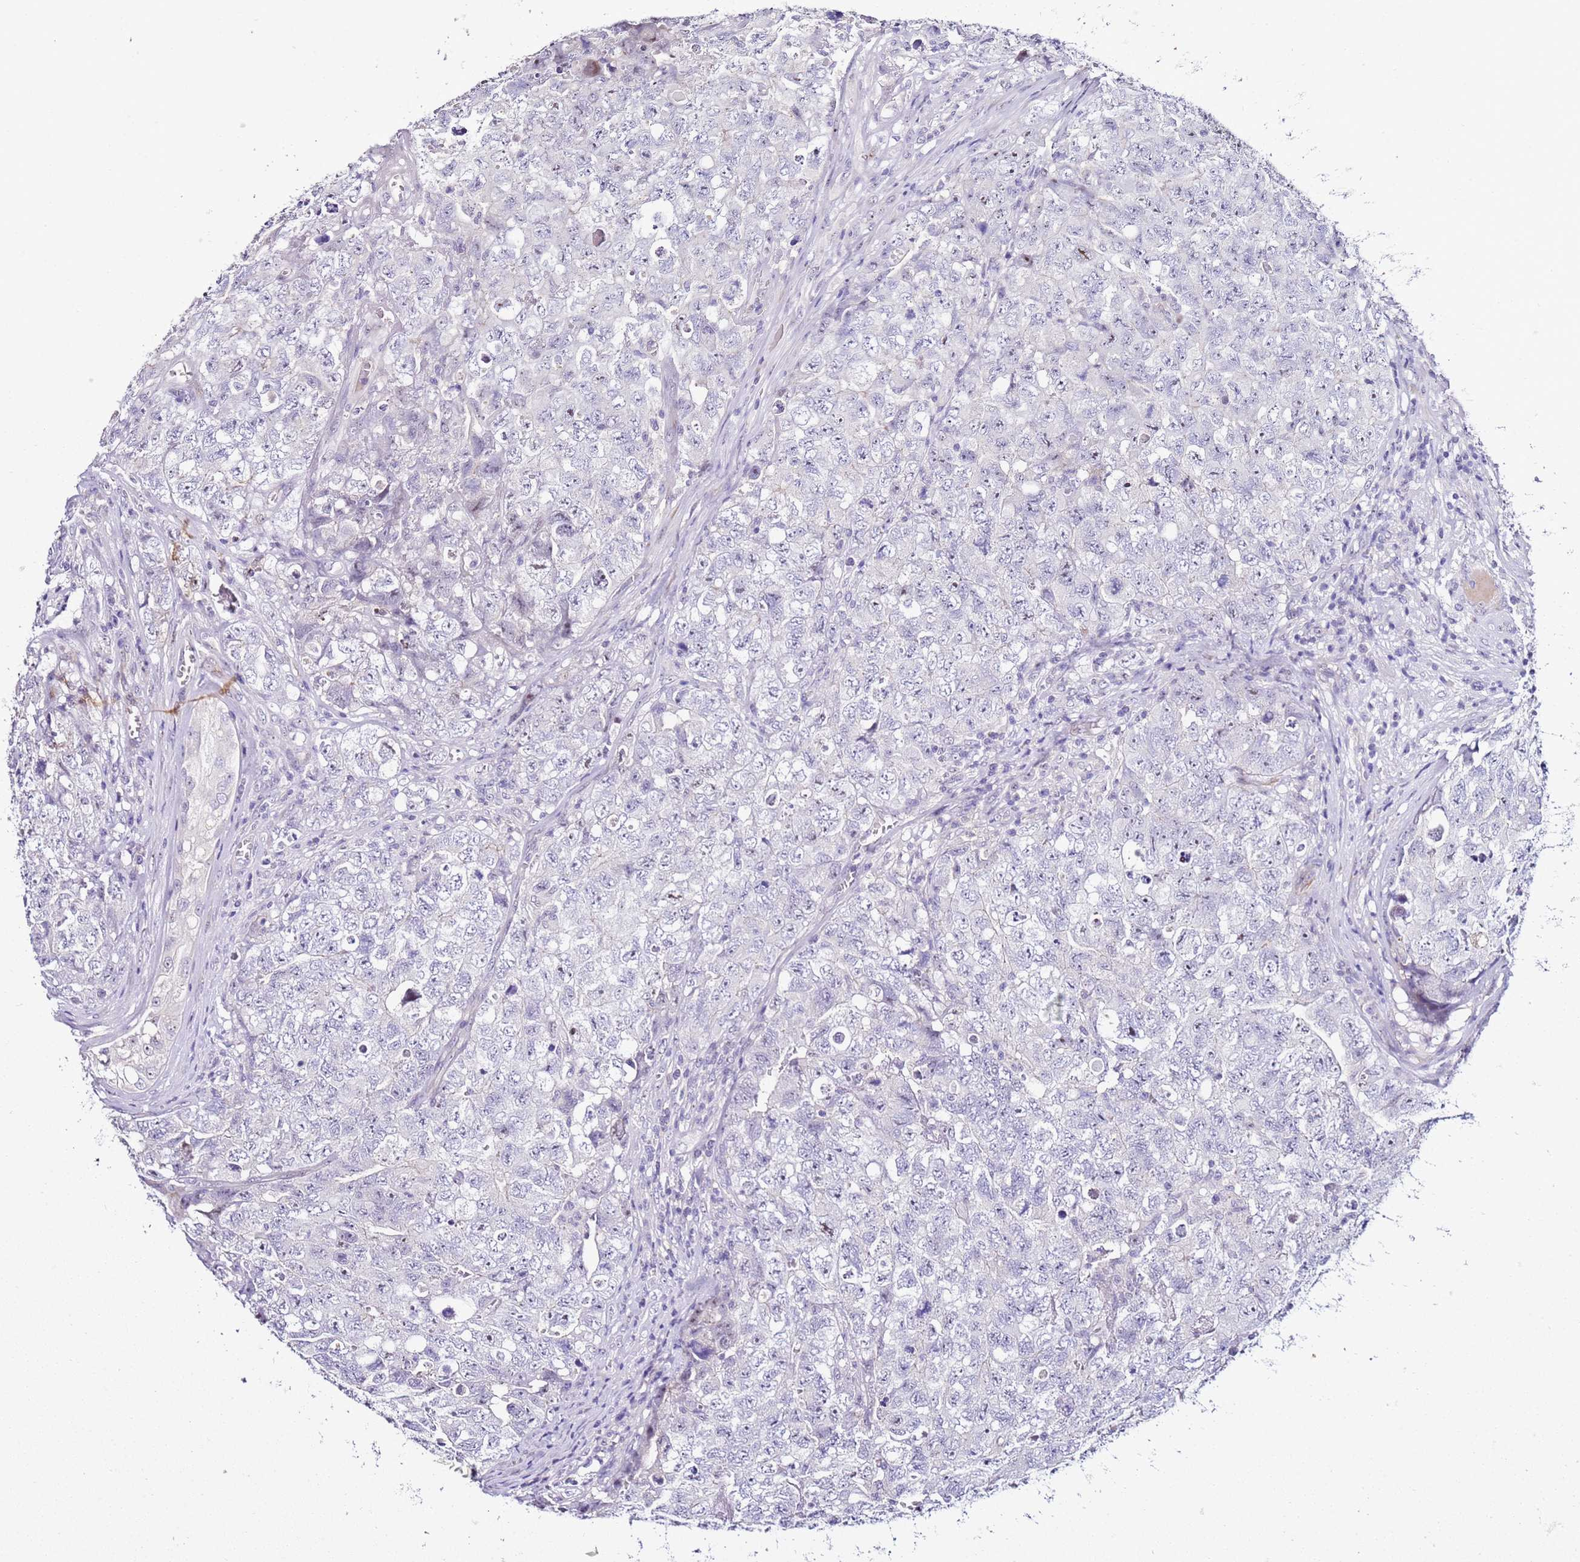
{"staining": {"intensity": "negative", "quantity": "none", "location": "none"}, "tissue": "testis cancer", "cell_type": "Tumor cells", "image_type": "cancer", "snomed": [{"axis": "morphology", "description": "Carcinoma, Embryonal, NOS"}, {"axis": "topography", "description": "Testis"}], "caption": "Tumor cells are negative for protein expression in human testis cancer (embryonal carcinoma). (DAB immunohistochemistry, high magnification).", "gene": "HGD", "patient": {"sex": "male", "age": 31}}